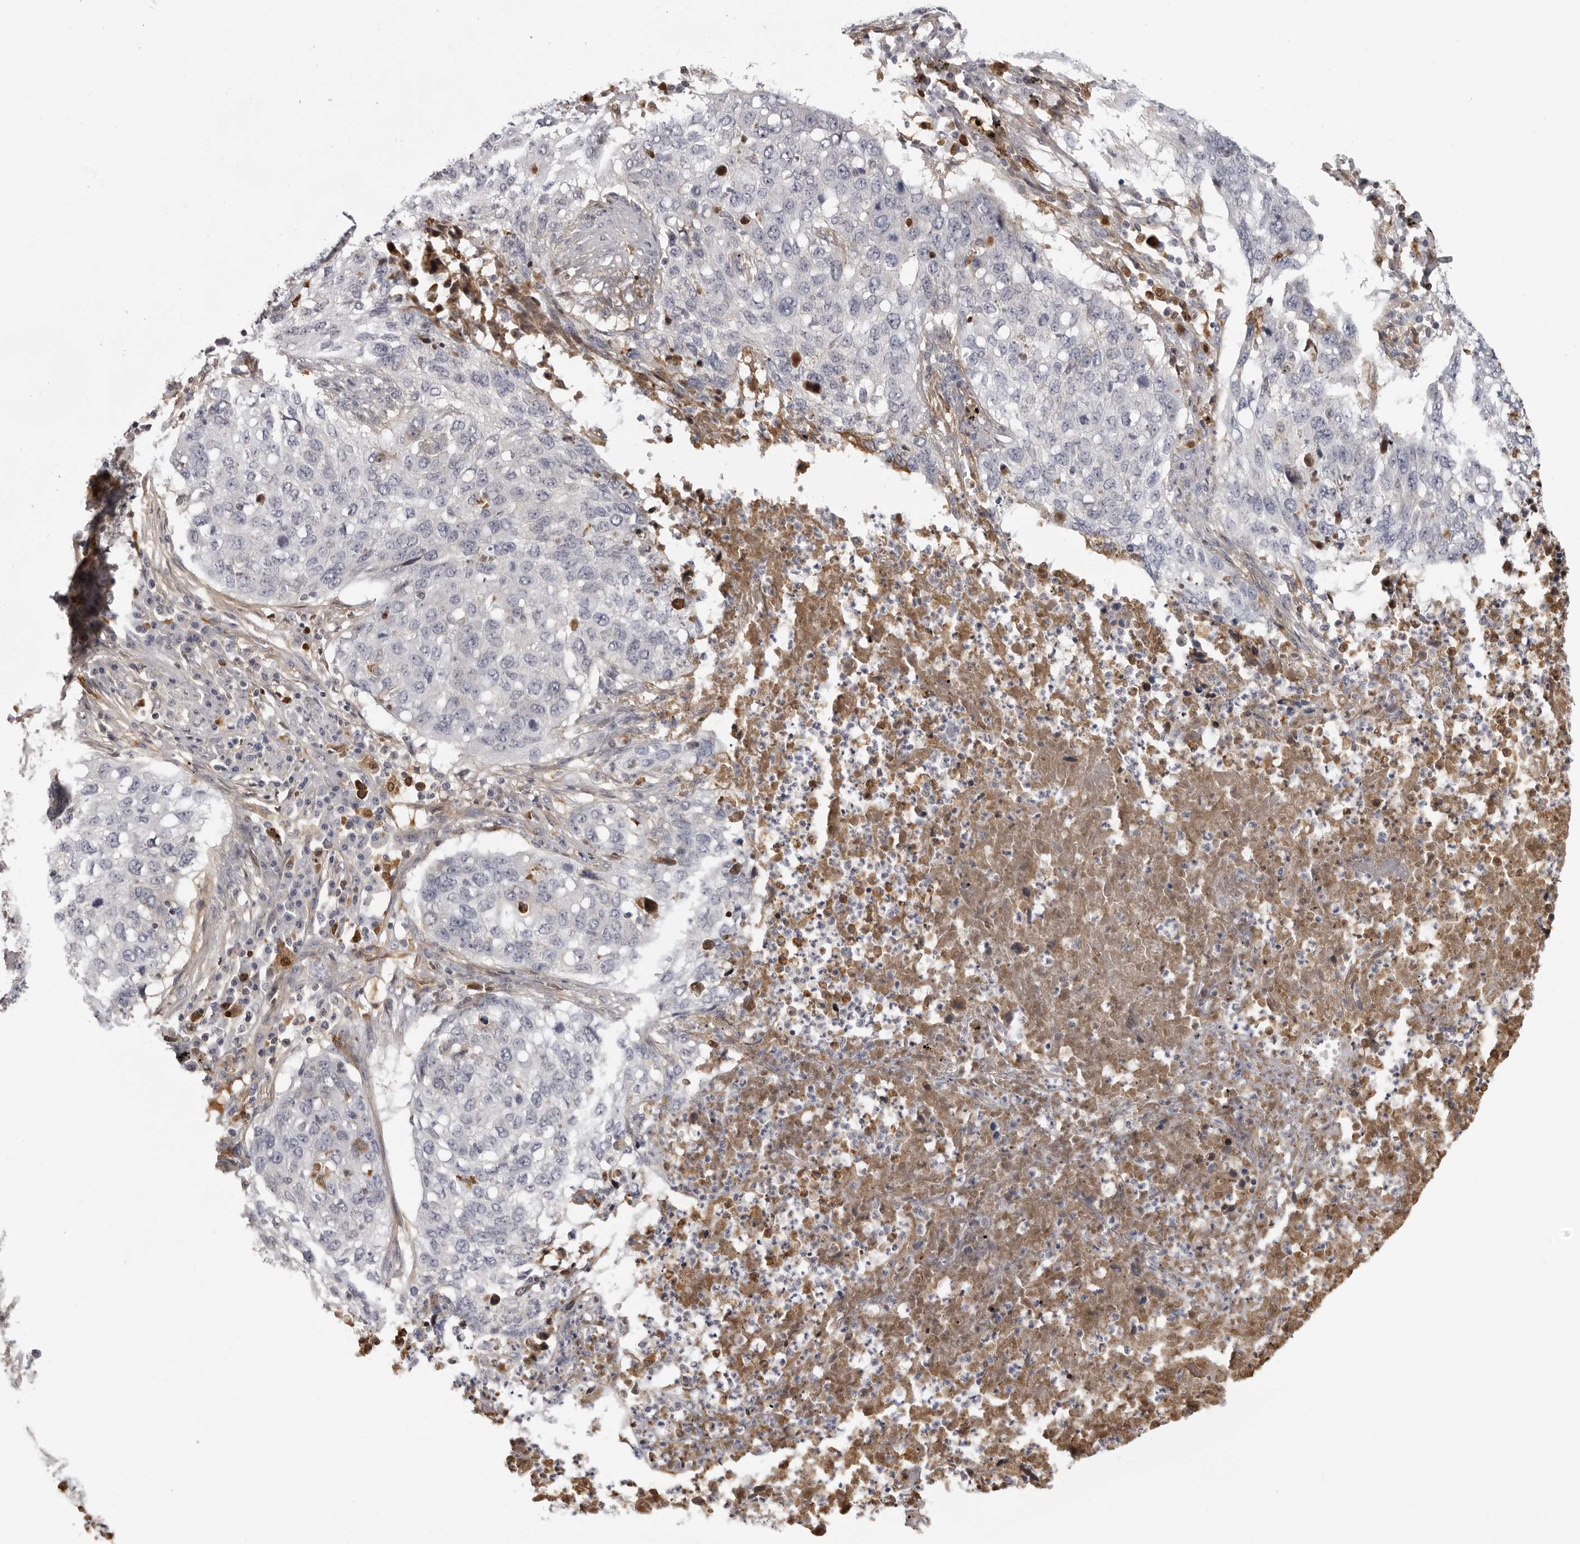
{"staining": {"intensity": "negative", "quantity": "none", "location": "none"}, "tissue": "lung cancer", "cell_type": "Tumor cells", "image_type": "cancer", "snomed": [{"axis": "morphology", "description": "Squamous cell carcinoma, NOS"}, {"axis": "topography", "description": "Lung"}], "caption": "Lung squamous cell carcinoma was stained to show a protein in brown. There is no significant positivity in tumor cells. The staining is performed using DAB brown chromogen with nuclei counter-stained in using hematoxylin.", "gene": "PLEKHF2", "patient": {"sex": "female", "age": 63}}